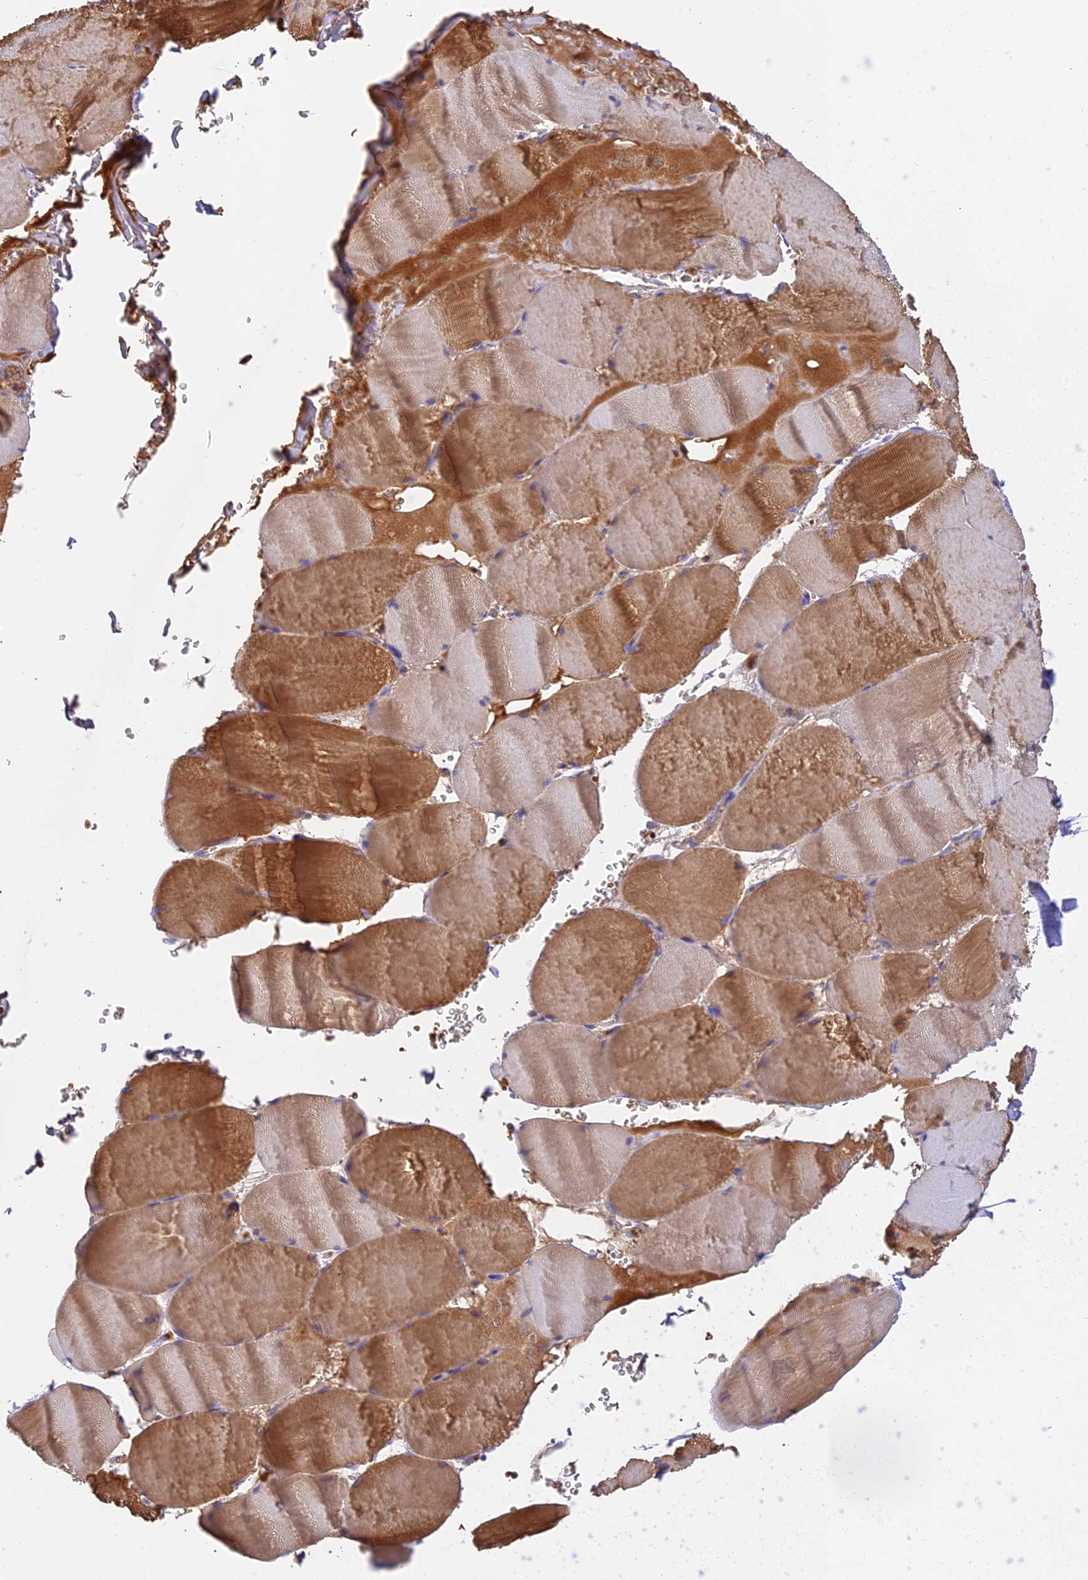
{"staining": {"intensity": "moderate", "quantity": ">75%", "location": "cytoplasmic/membranous"}, "tissue": "skeletal muscle", "cell_type": "Myocytes", "image_type": "normal", "snomed": [{"axis": "morphology", "description": "Normal tissue, NOS"}, {"axis": "topography", "description": "Skeletal muscle"}, {"axis": "topography", "description": "Head-Neck"}], "caption": "Immunohistochemistry image of benign skeletal muscle: human skeletal muscle stained using IHC demonstrates medium levels of moderate protein expression localized specifically in the cytoplasmic/membranous of myocytes, appearing as a cytoplasmic/membranous brown color.", "gene": "HDHD2", "patient": {"sex": "male", "age": 66}}